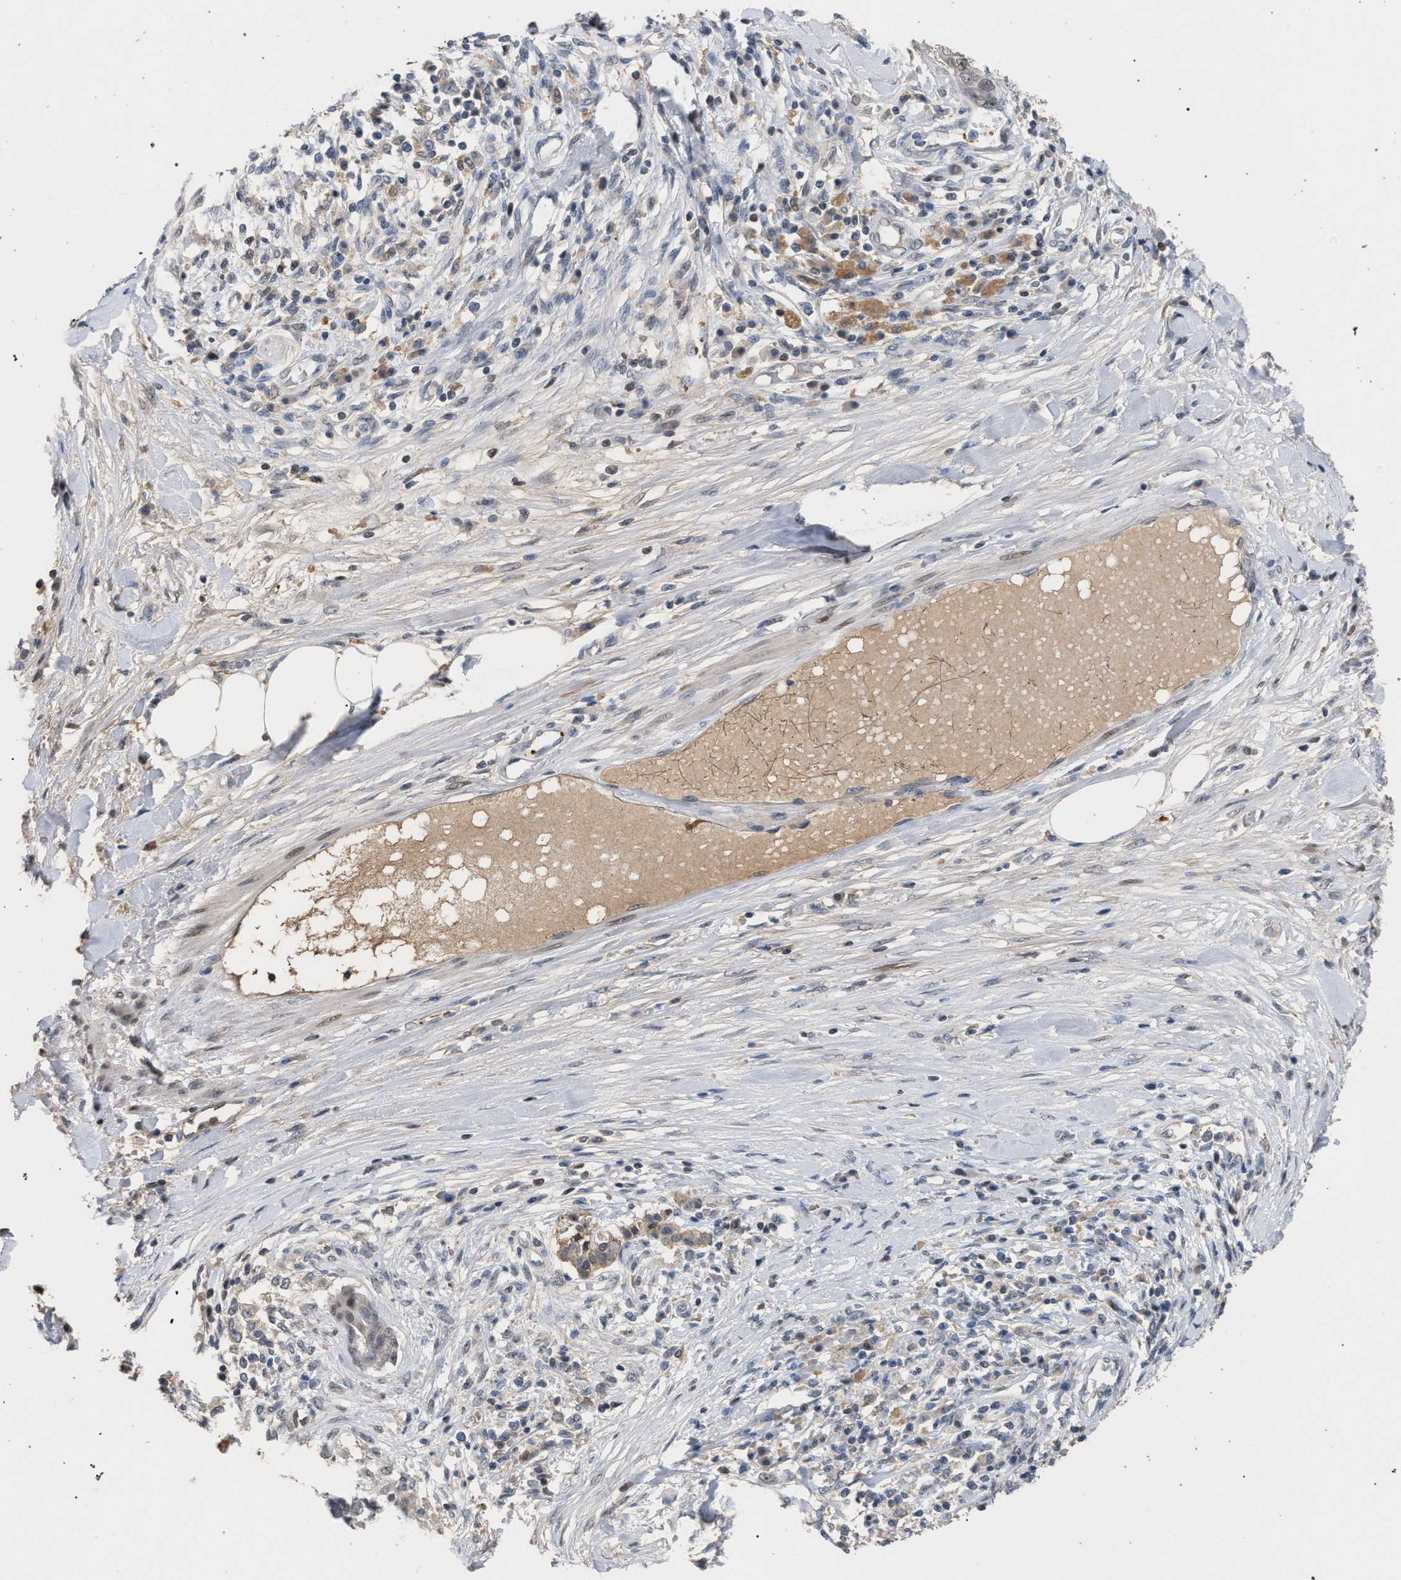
{"staining": {"intensity": "weak", "quantity": "<25%", "location": "cytoplasmic/membranous"}, "tissue": "pancreatic cancer", "cell_type": "Tumor cells", "image_type": "cancer", "snomed": [{"axis": "morphology", "description": "Adenocarcinoma, NOS"}, {"axis": "topography", "description": "Pancreas"}], "caption": "This is a photomicrograph of IHC staining of adenocarcinoma (pancreatic), which shows no staining in tumor cells.", "gene": "TECPR1", "patient": {"sex": "female", "age": 56}}